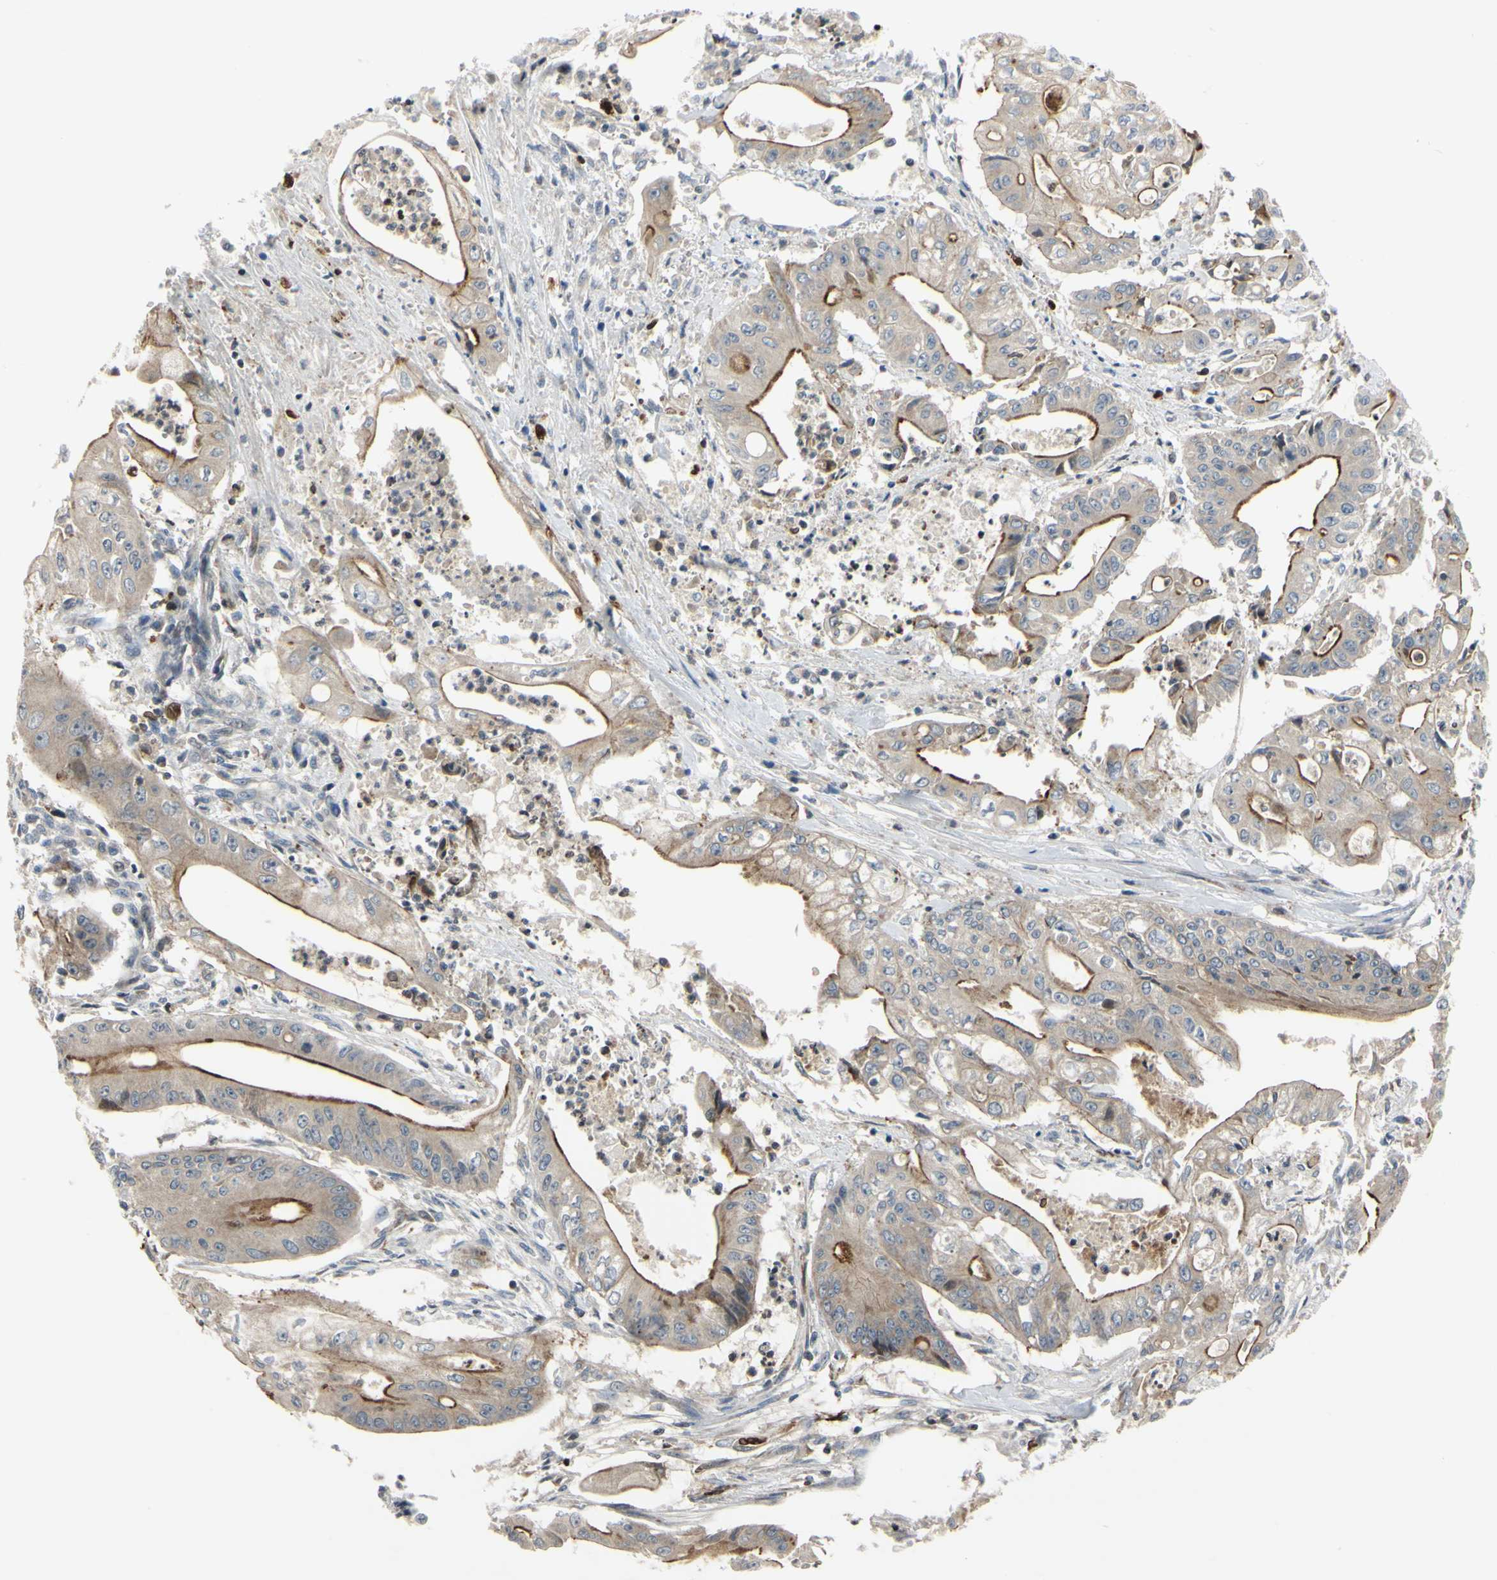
{"staining": {"intensity": "weak", "quantity": "25%-75%", "location": "cytoplasmic/membranous"}, "tissue": "pancreatic cancer", "cell_type": "Tumor cells", "image_type": "cancer", "snomed": [{"axis": "morphology", "description": "Normal tissue, NOS"}, {"axis": "topography", "description": "Lymph node"}], "caption": "Immunohistochemistry (DAB) staining of human pancreatic cancer shows weak cytoplasmic/membranous protein staining in approximately 25%-75% of tumor cells.", "gene": "PLXNA2", "patient": {"sex": "male", "age": 62}}